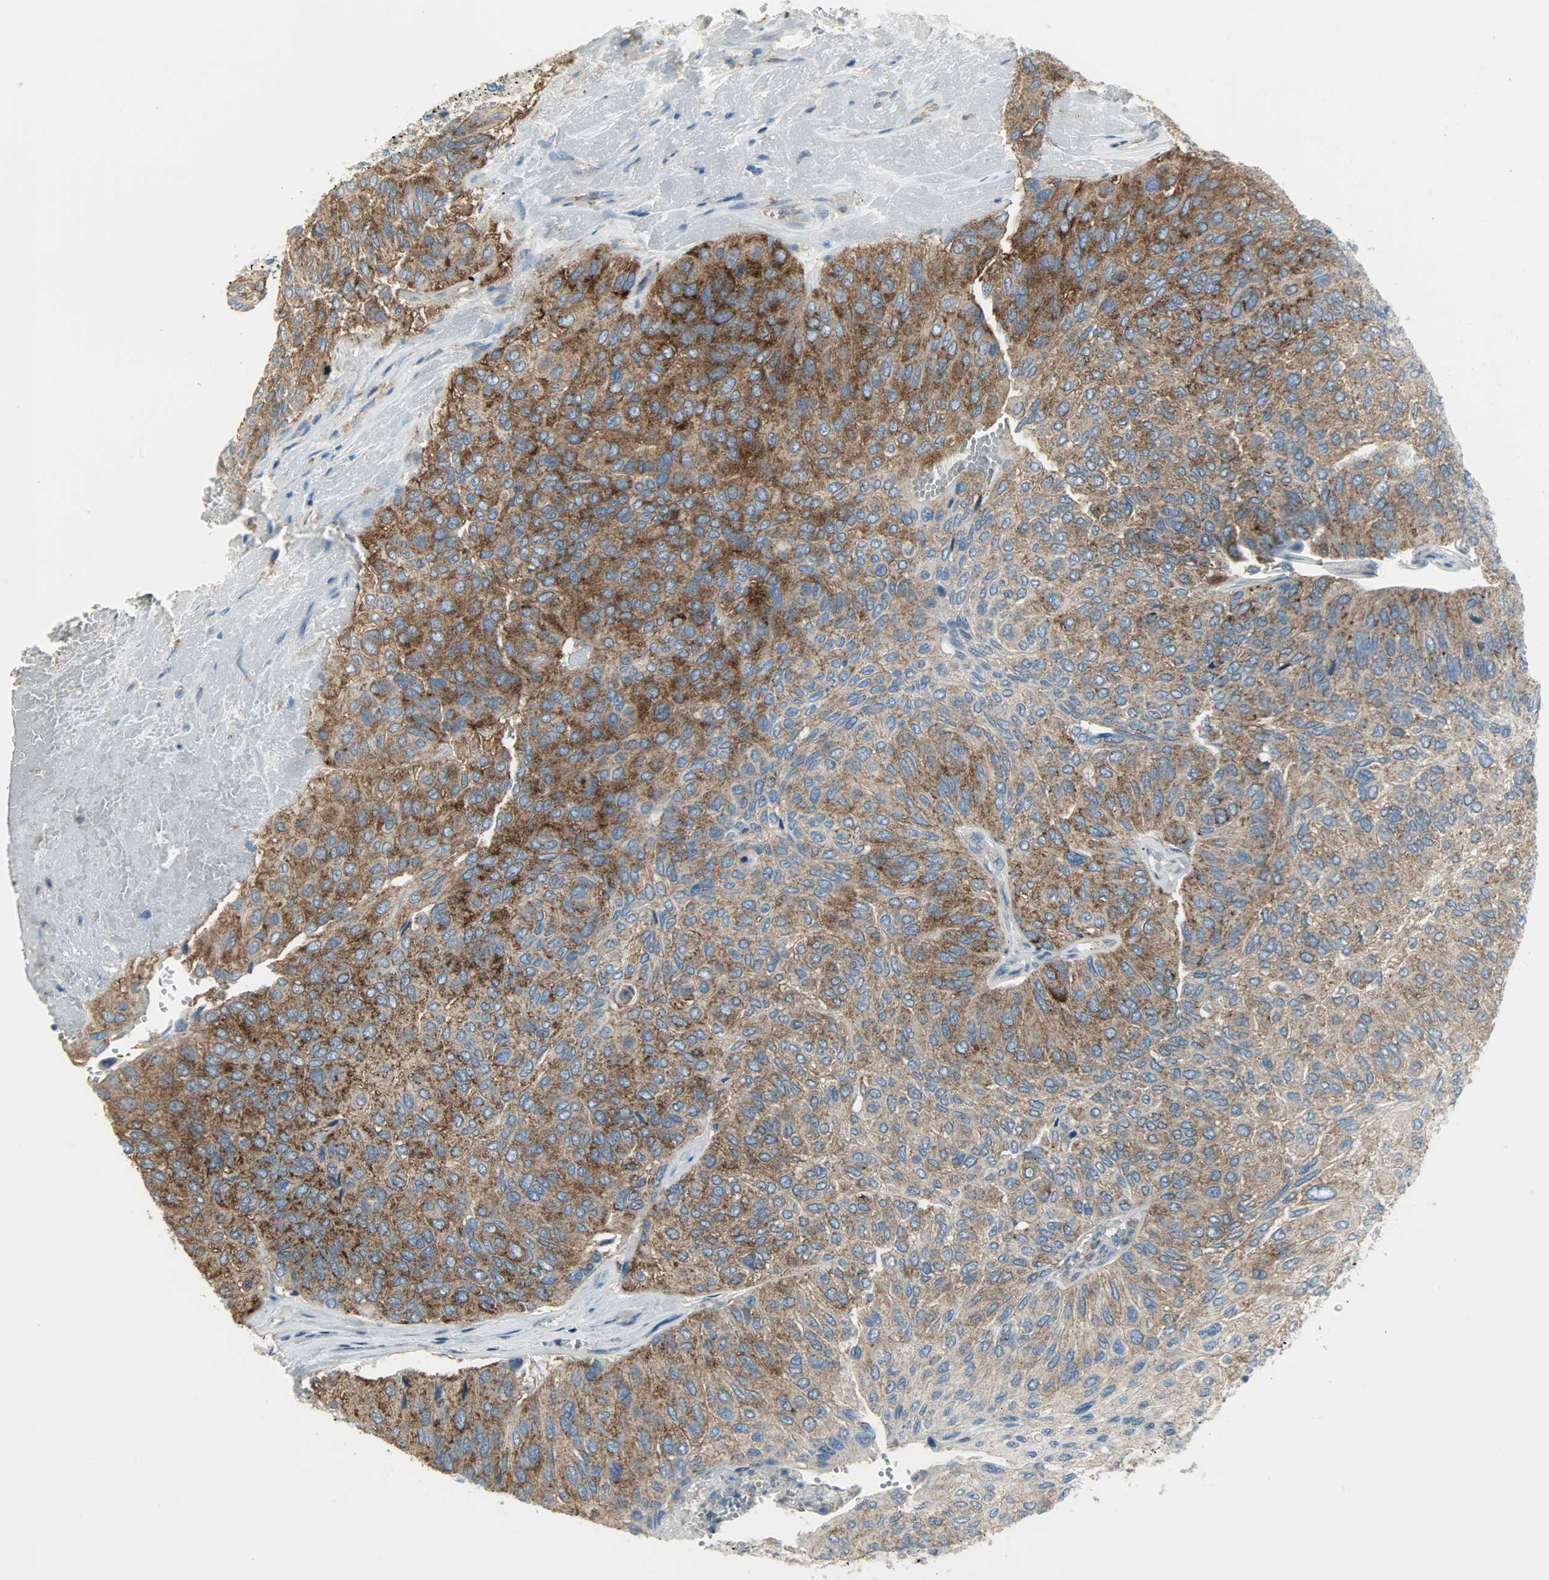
{"staining": {"intensity": "strong", "quantity": ">75%", "location": "cytoplasmic/membranous"}, "tissue": "urothelial cancer", "cell_type": "Tumor cells", "image_type": "cancer", "snomed": [{"axis": "morphology", "description": "Urothelial carcinoma, High grade"}, {"axis": "topography", "description": "Urinary bladder"}], "caption": "Urothelial carcinoma (high-grade) was stained to show a protein in brown. There is high levels of strong cytoplasmic/membranous expression in approximately >75% of tumor cells.", "gene": "DNAJA4", "patient": {"sex": "male", "age": 66}}